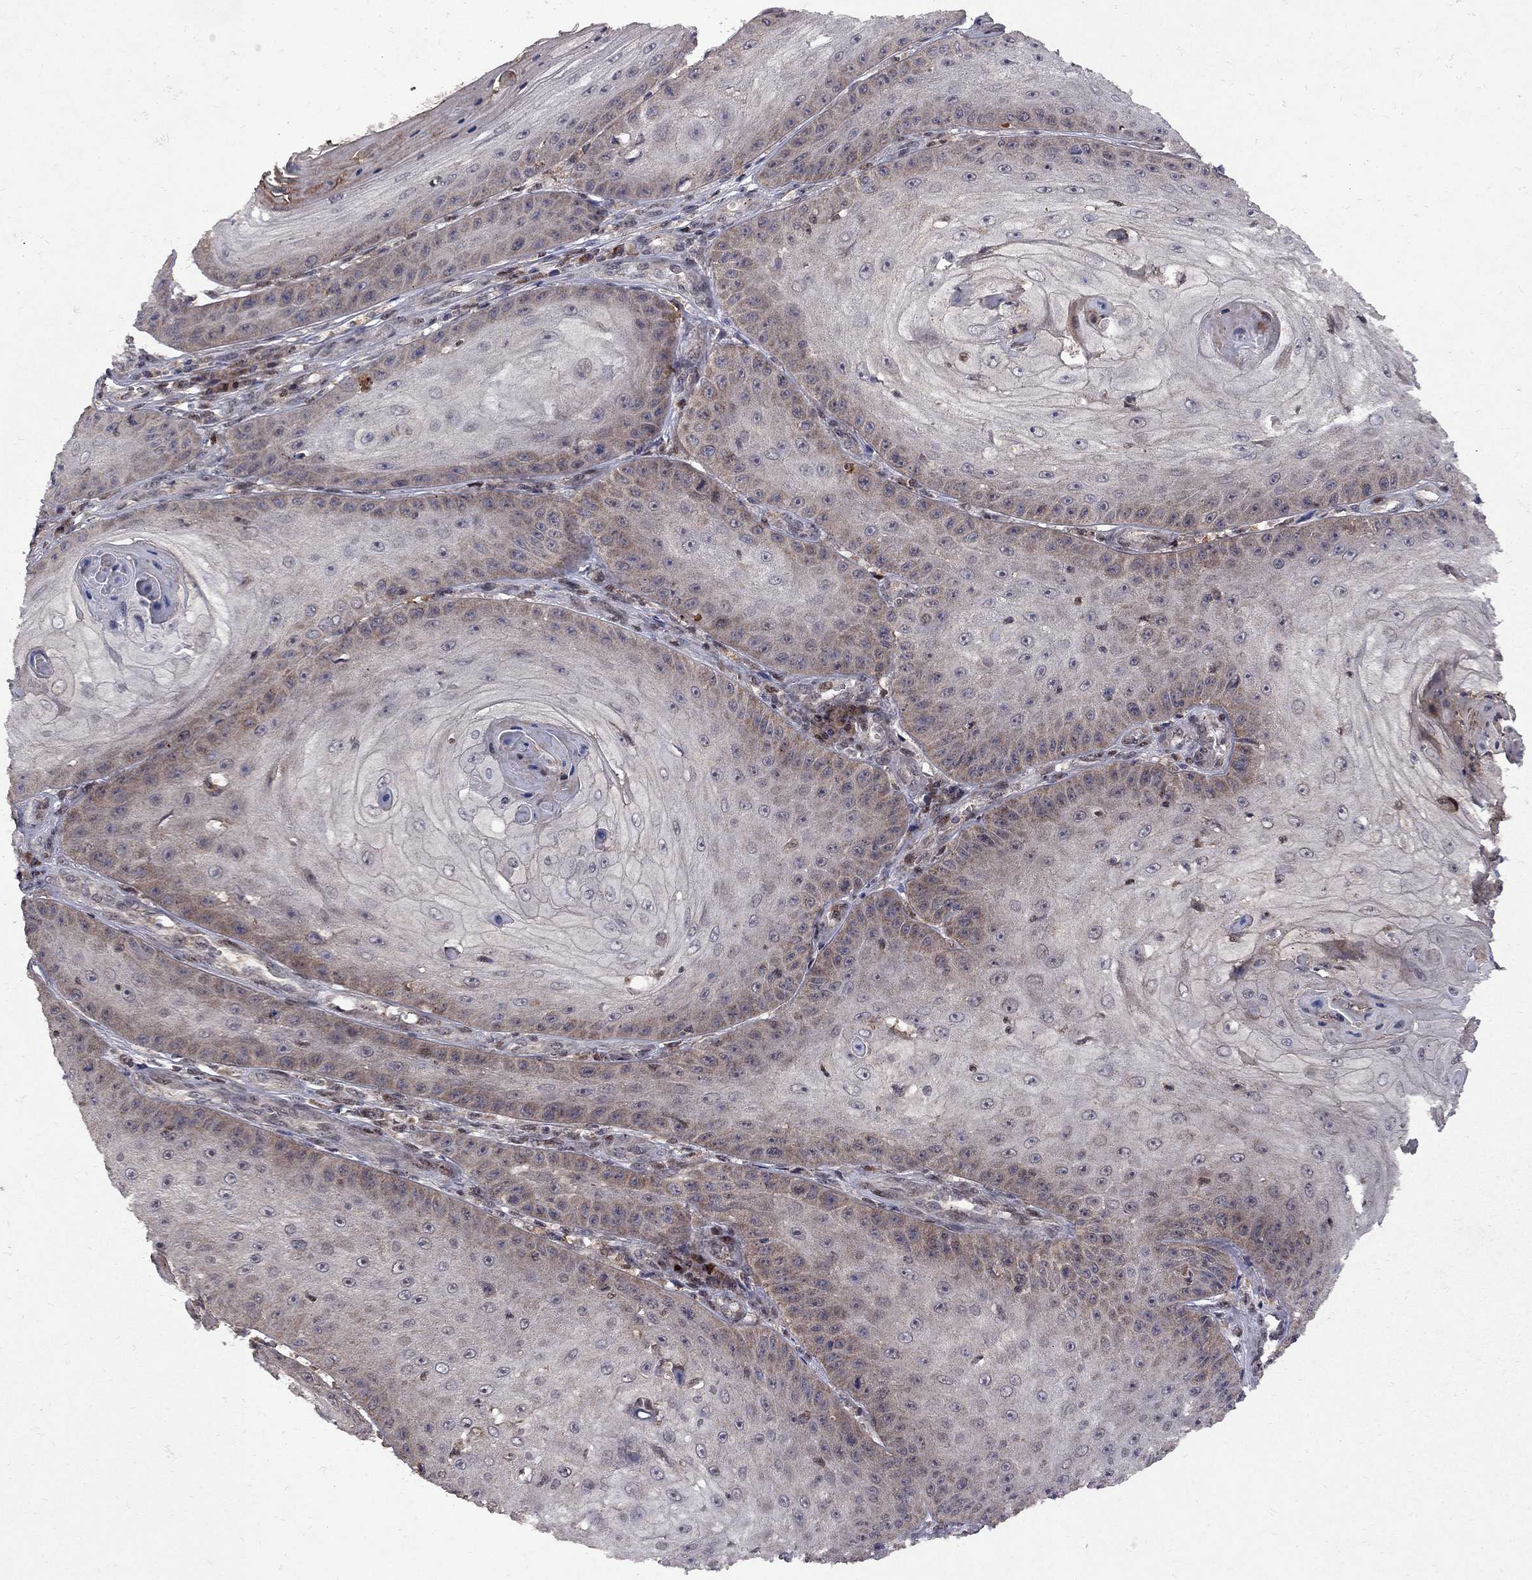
{"staining": {"intensity": "weak", "quantity": "<25%", "location": "cytoplasmic/membranous"}, "tissue": "skin cancer", "cell_type": "Tumor cells", "image_type": "cancer", "snomed": [{"axis": "morphology", "description": "Squamous cell carcinoma, NOS"}, {"axis": "topography", "description": "Skin"}], "caption": "Squamous cell carcinoma (skin) was stained to show a protein in brown. There is no significant positivity in tumor cells. The staining was performed using DAB (3,3'-diaminobenzidine) to visualize the protein expression in brown, while the nuclei were stained in blue with hematoxylin (Magnification: 20x).", "gene": "IPP", "patient": {"sex": "male", "age": 70}}